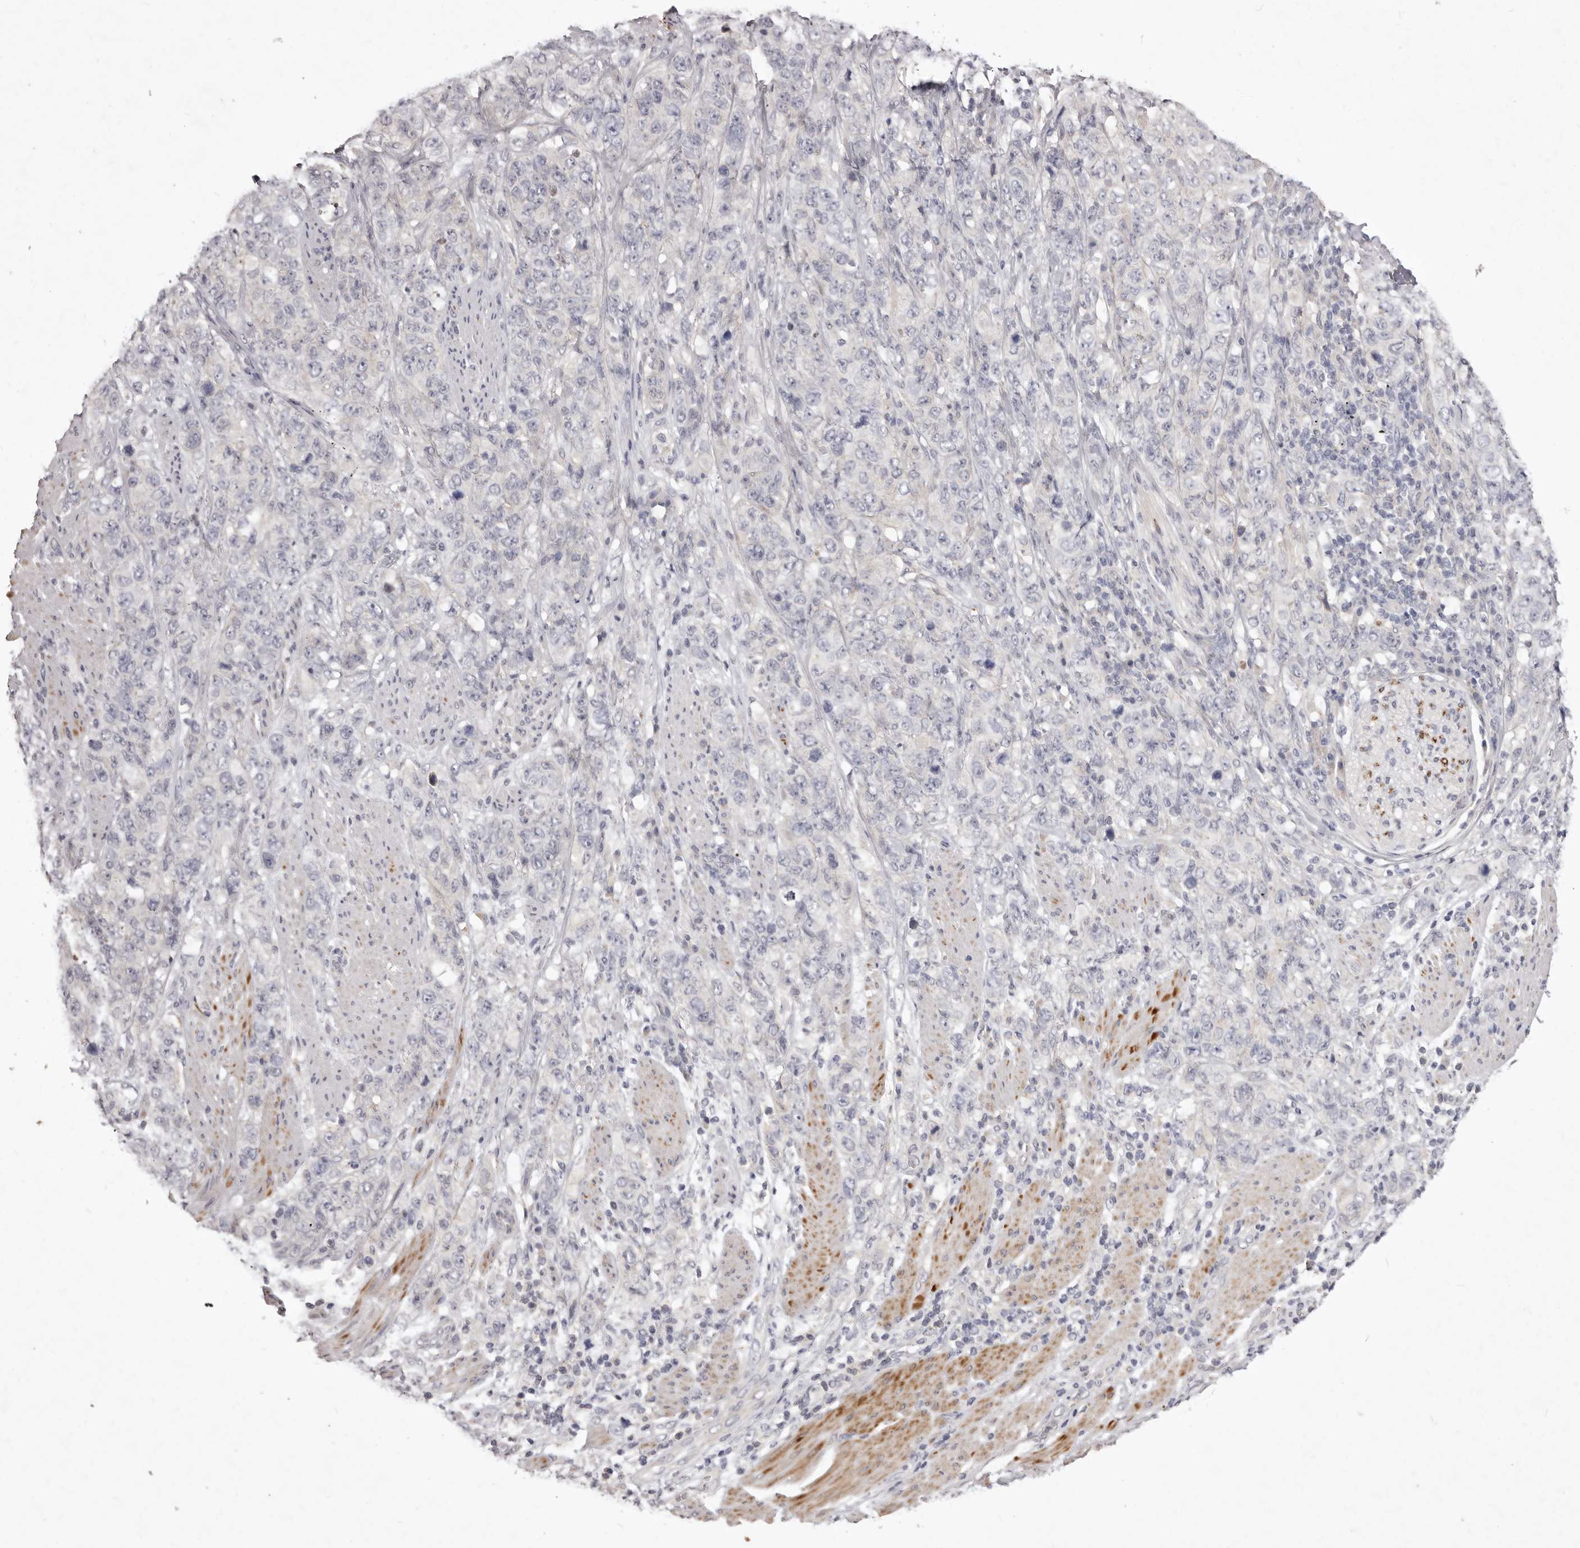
{"staining": {"intensity": "negative", "quantity": "none", "location": "none"}, "tissue": "stomach cancer", "cell_type": "Tumor cells", "image_type": "cancer", "snomed": [{"axis": "morphology", "description": "Adenocarcinoma, NOS"}, {"axis": "topography", "description": "Stomach"}], "caption": "Tumor cells are negative for brown protein staining in stomach cancer (adenocarcinoma).", "gene": "GARNL3", "patient": {"sex": "male", "age": 48}}